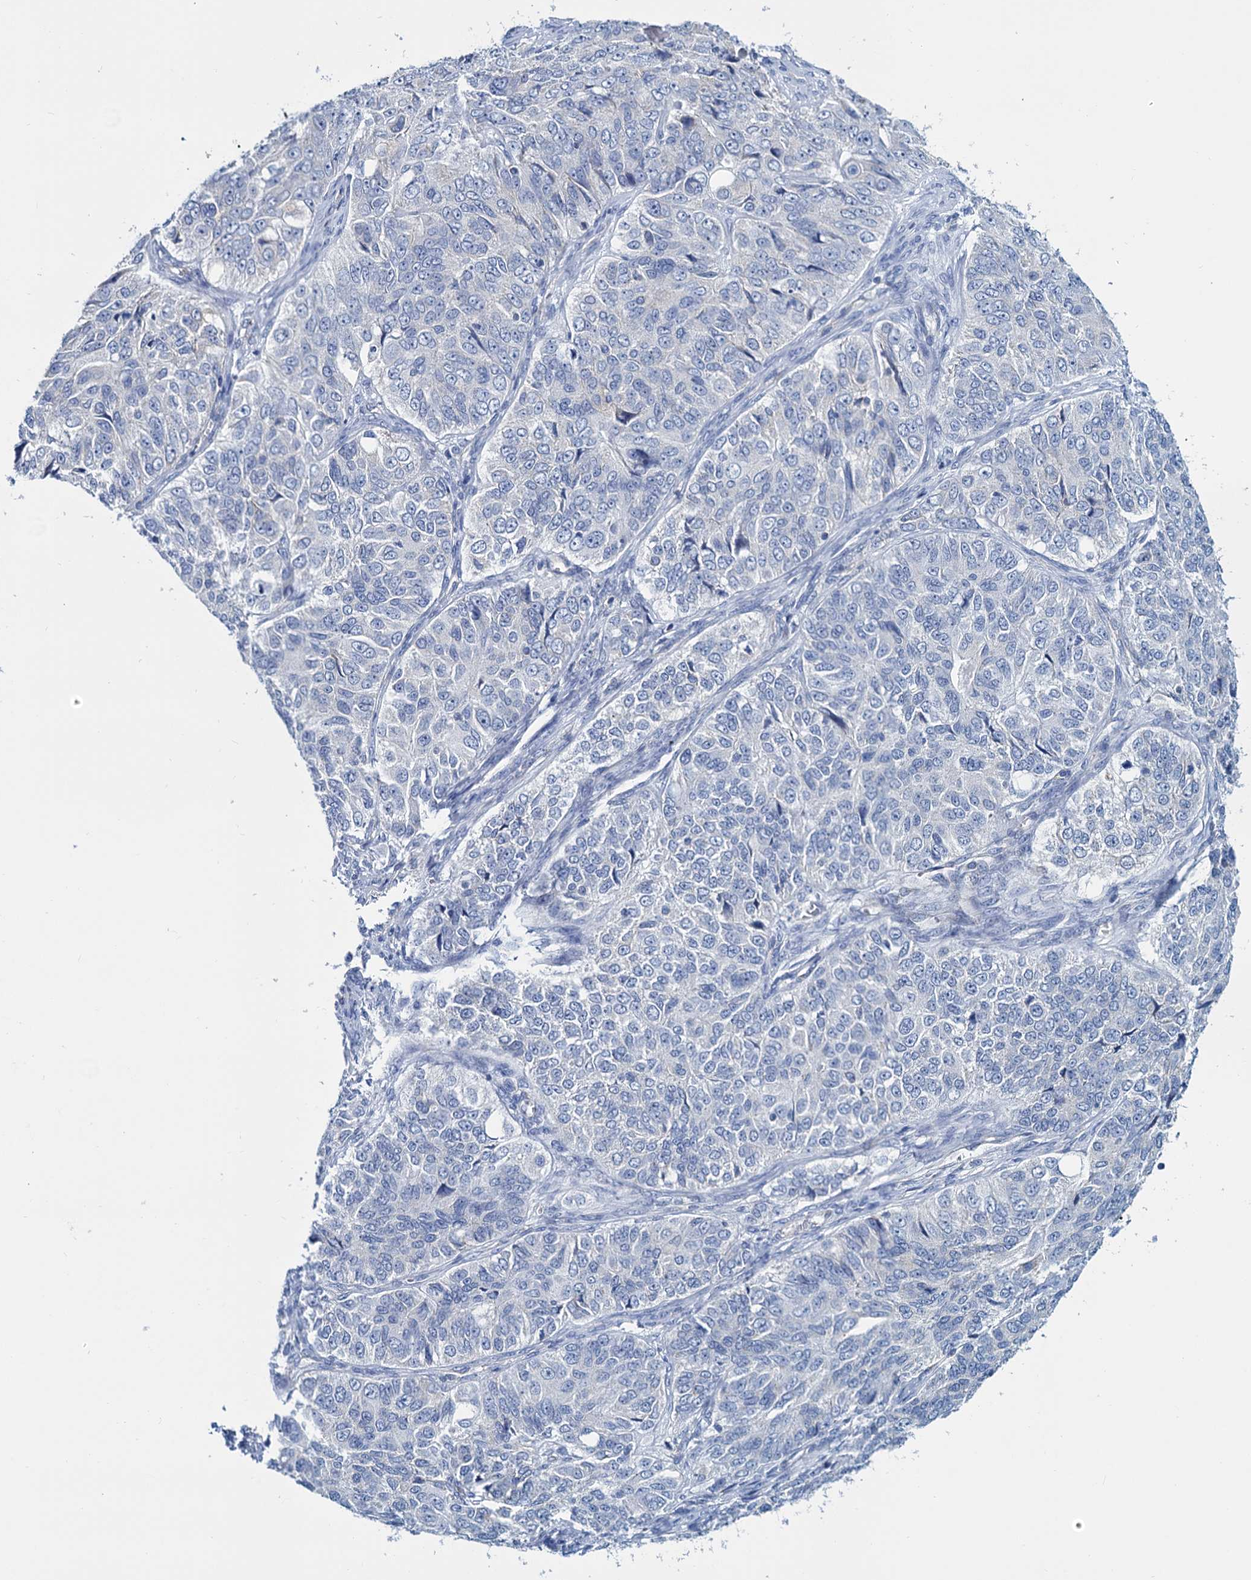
{"staining": {"intensity": "negative", "quantity": "none", "location": "none"}, "tissue": "ovarian cancer", "cell_type": "Tumor cells", "image_type": "cancer", "snomed": [{"axis": "morphology", "description": "Carcinoma, endometroid"}, {"axis": "topography", "description": "Ovary"}], "caption": "The immunohistochemistry (IHC) image has no significant positivity in tumor cells of endometroid carcinoma (ovarian) tissue. The staining is performed using DAB (3,3'-diaminobenzidine) brown chromogen with nuclei counter-stained in using hematoxylin.", "gene": "SLC1A3", "patient": {"sex": "female", "age": 51}}